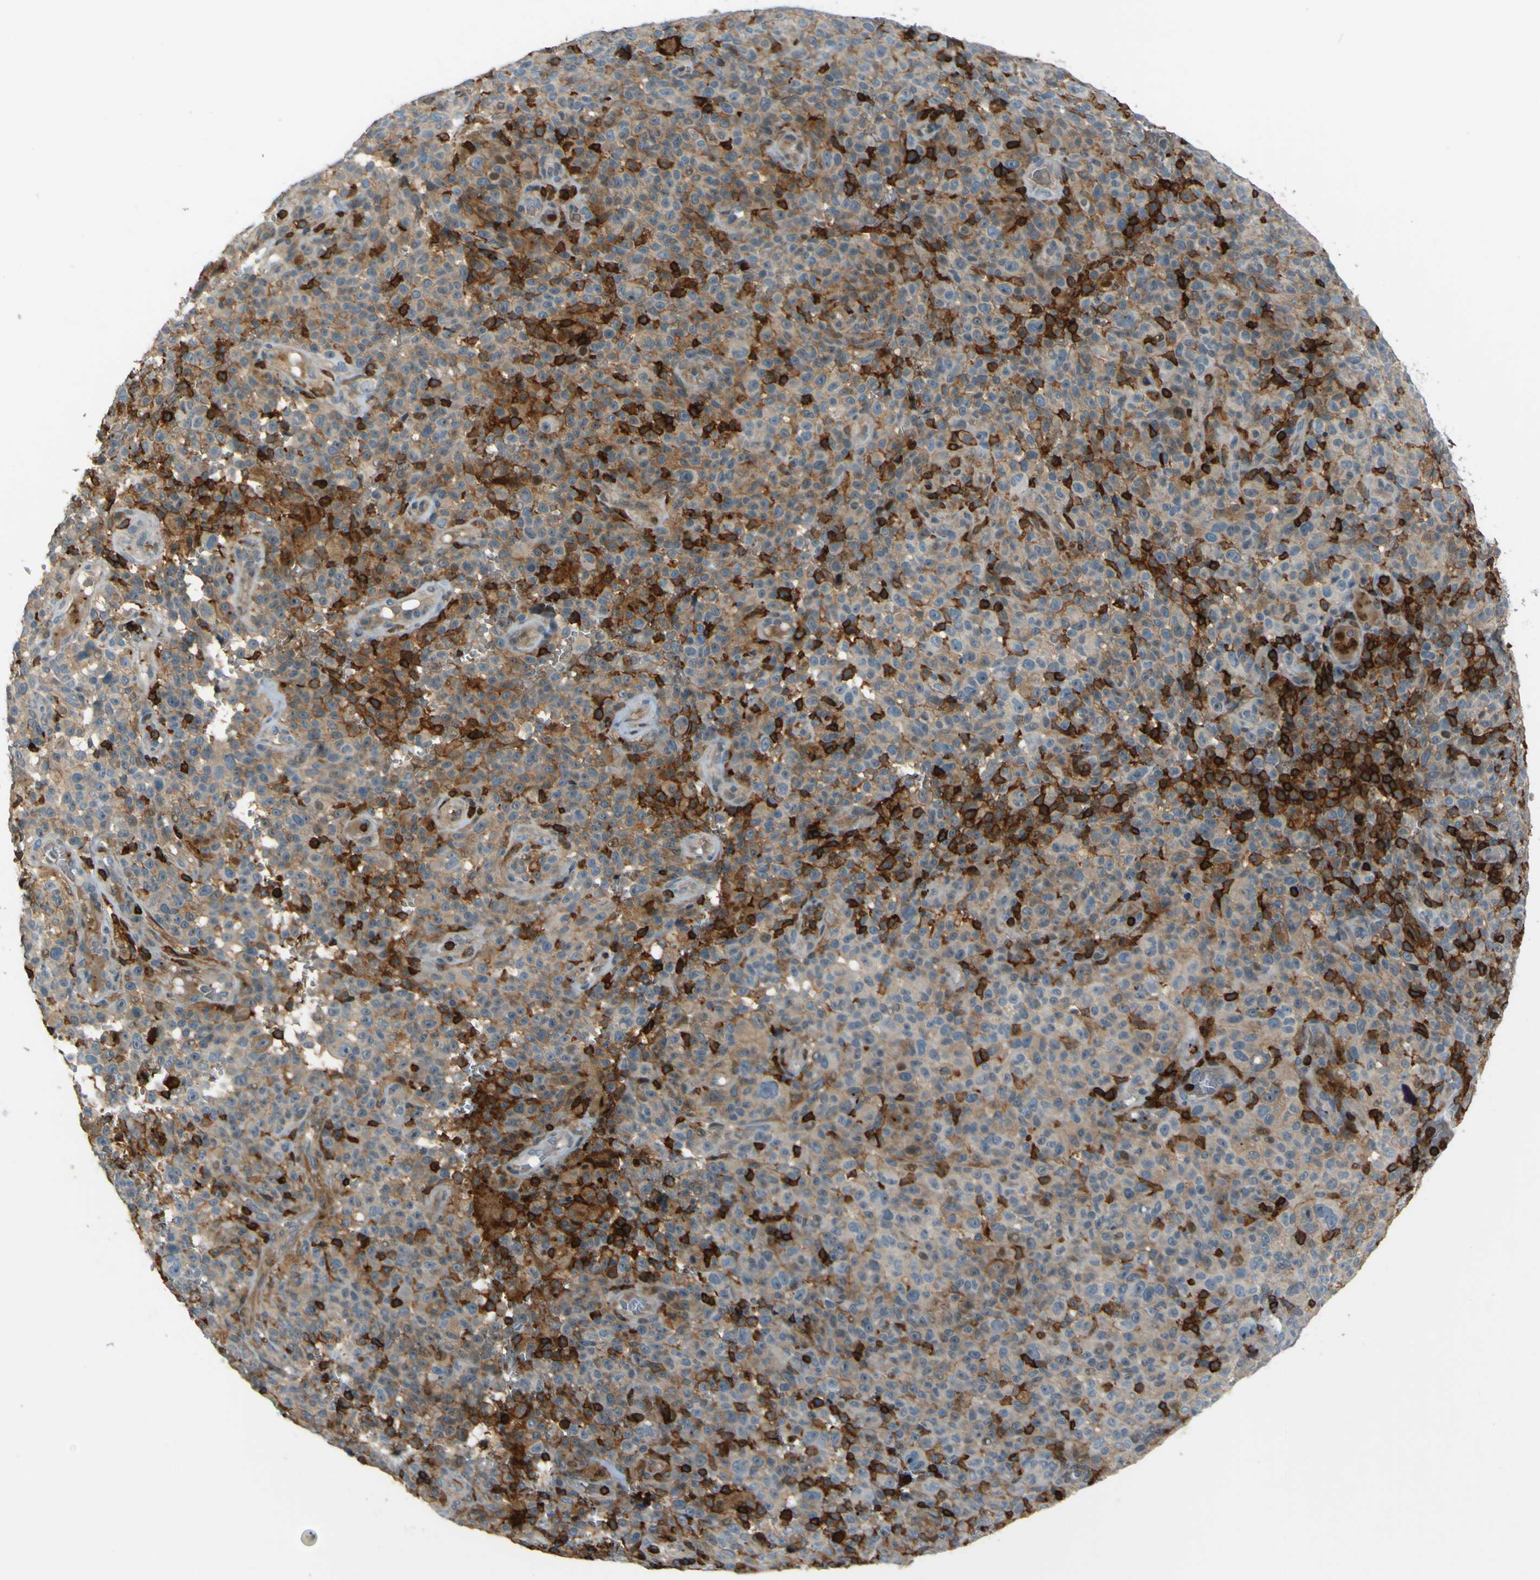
{"staining": {"intensity": "moderate", "quantity": "25%-75%", "location": "cytoplasmic/membranous"}, "tissue": "melanoma", "cell_type": "Tumor cells", "image_type": "cancer", "snomed": [{"axis": "morphology", "description": "Malignant melanoma, NOS"}, {"axis": "topography", "description": "Skin"}], "caption": "Protein expression by immunohistochemistry exhibits moderate cytoplasmic/membranous positivity in about 25%-75% of tumor cells in malignant melanoma.", "gene": "PCDHB5", "patient": {"sex": "female", "age": 82}}